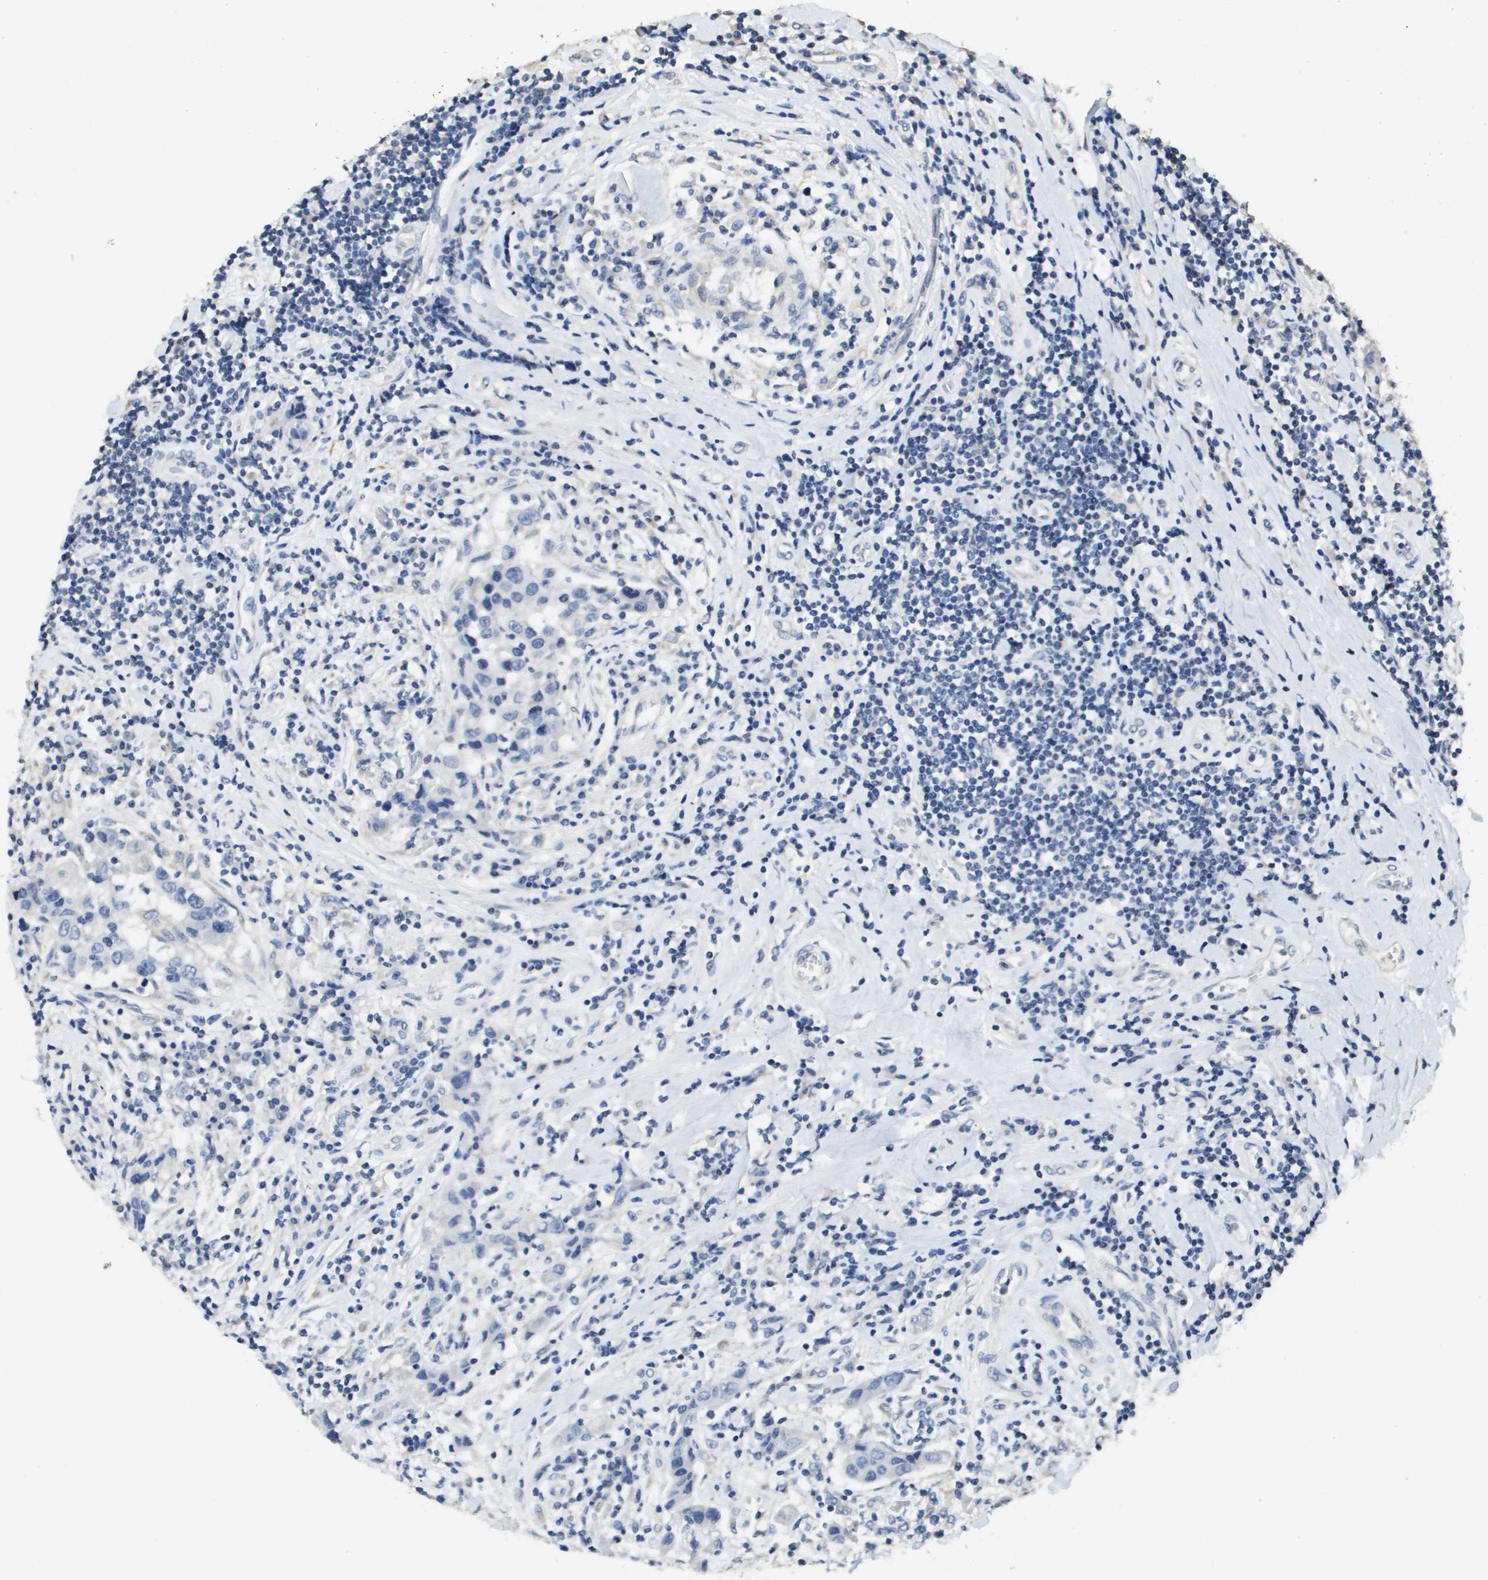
{"staining": {"intensity": "negative", "quantity": "none", "location": "none"}, "tissue": "breast cancer", "cell_type": "Tumor cells", "image_type": "cancer", "snomed": [{"axis": "morphology", "description": "Duct carcinoma"}, {"axis": "topography", "description": "Breast"}], "caption": "A histopathology image of human breast intraductal carcinoma is negative for staining in tumor cells.", "gene": "MT3", "patient": {"sex": "female", "age": 27}}